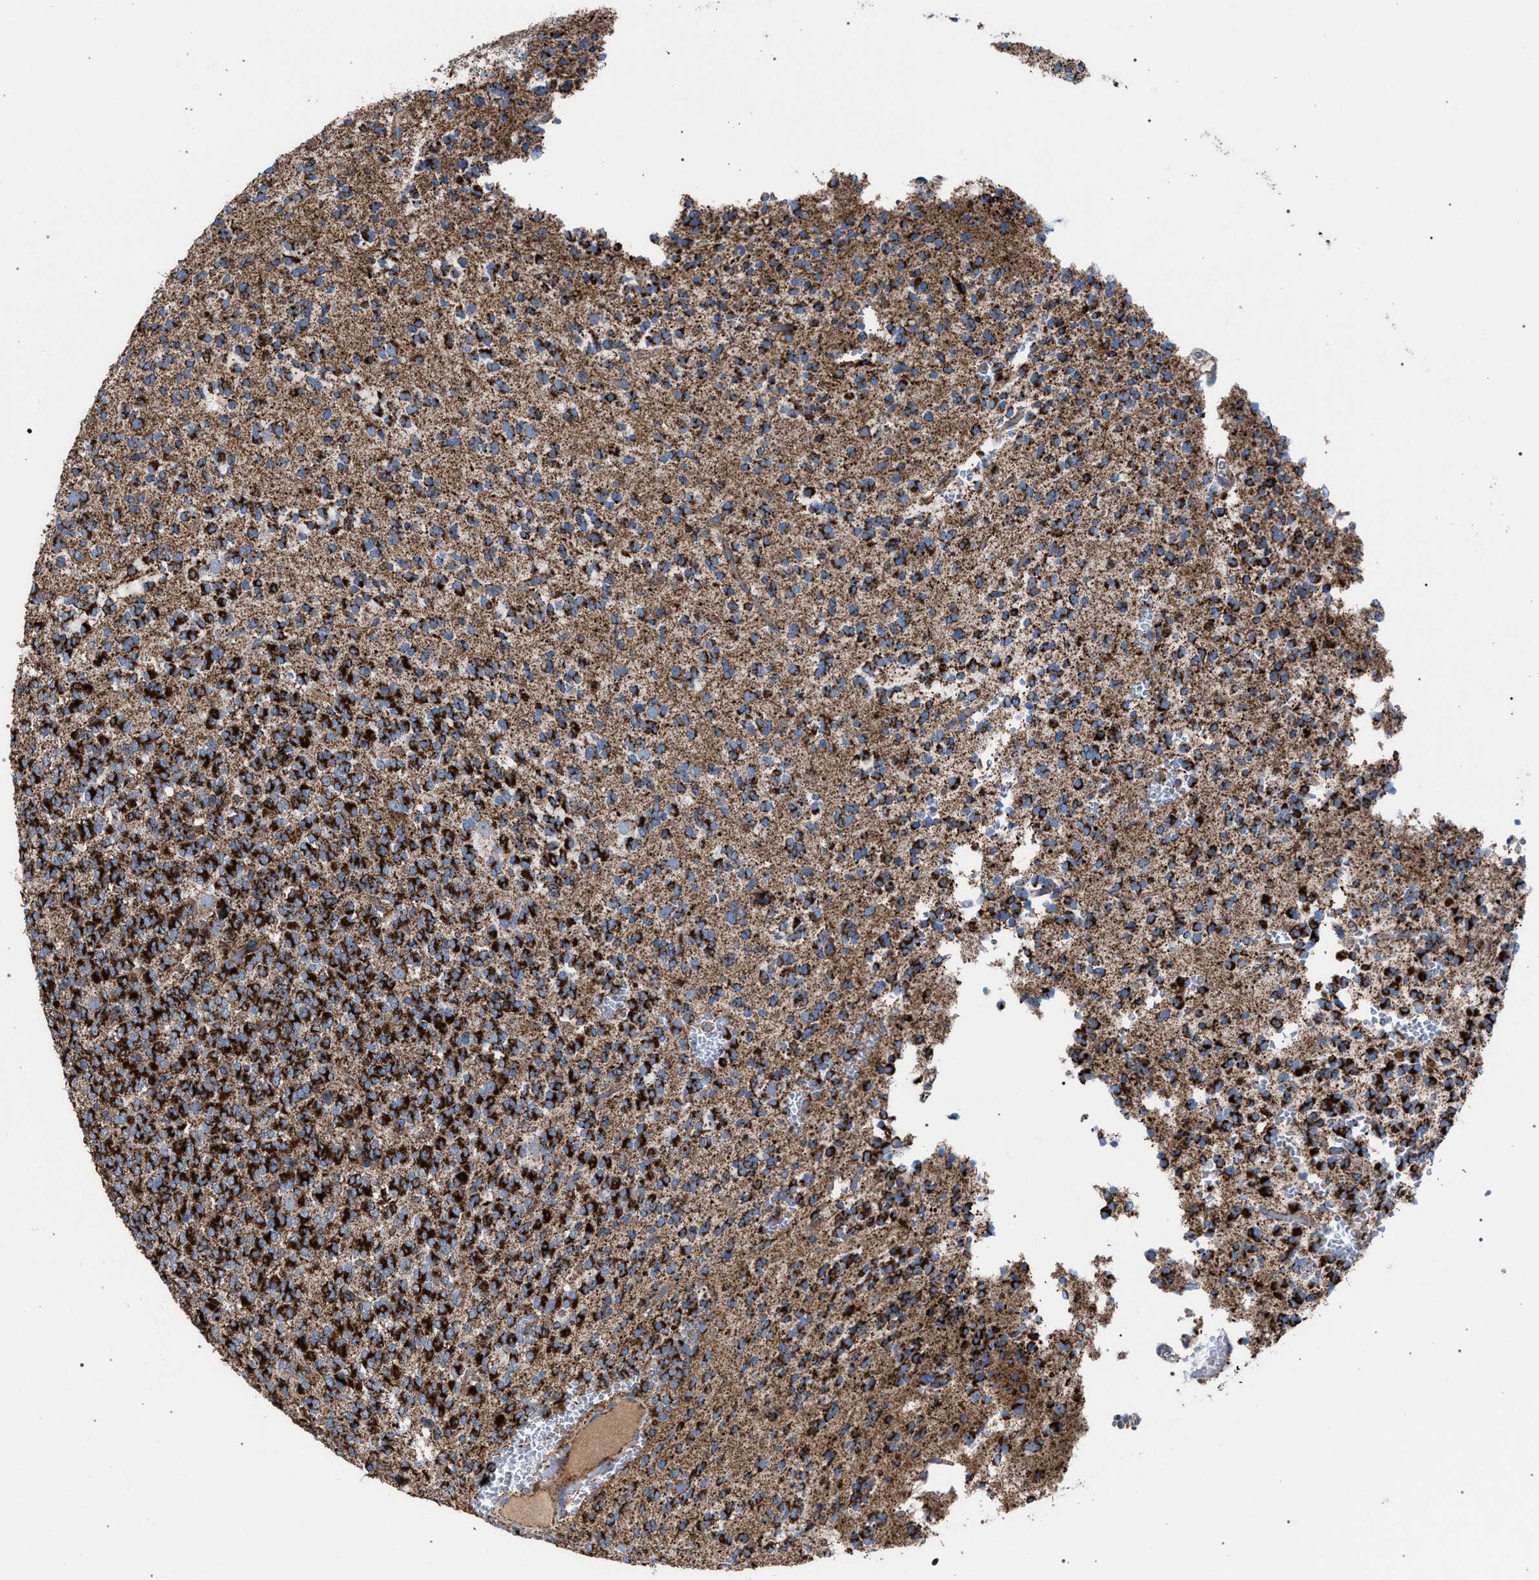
{"staining": {"intensity": "strong", "quantity": ">75%", "location": "cytoplasmic/membranous"}, "tissue": "glioma", "cell_type": "Tumor cells", "image_type": "cancer", "snomed": [{"axis": "morphology", "description": "Glioma, malignant, Low grade"}, {"axis": "topography", "description": "Brain"}], "caption": "About >75% of tumor cells in human glioma demonstrate strong cytoplasmic/membranous protein staining as visualized by brown immunohistochemical staining.", "gene": "VPS13A", "patient": {"sex": "male", "age": 38}}